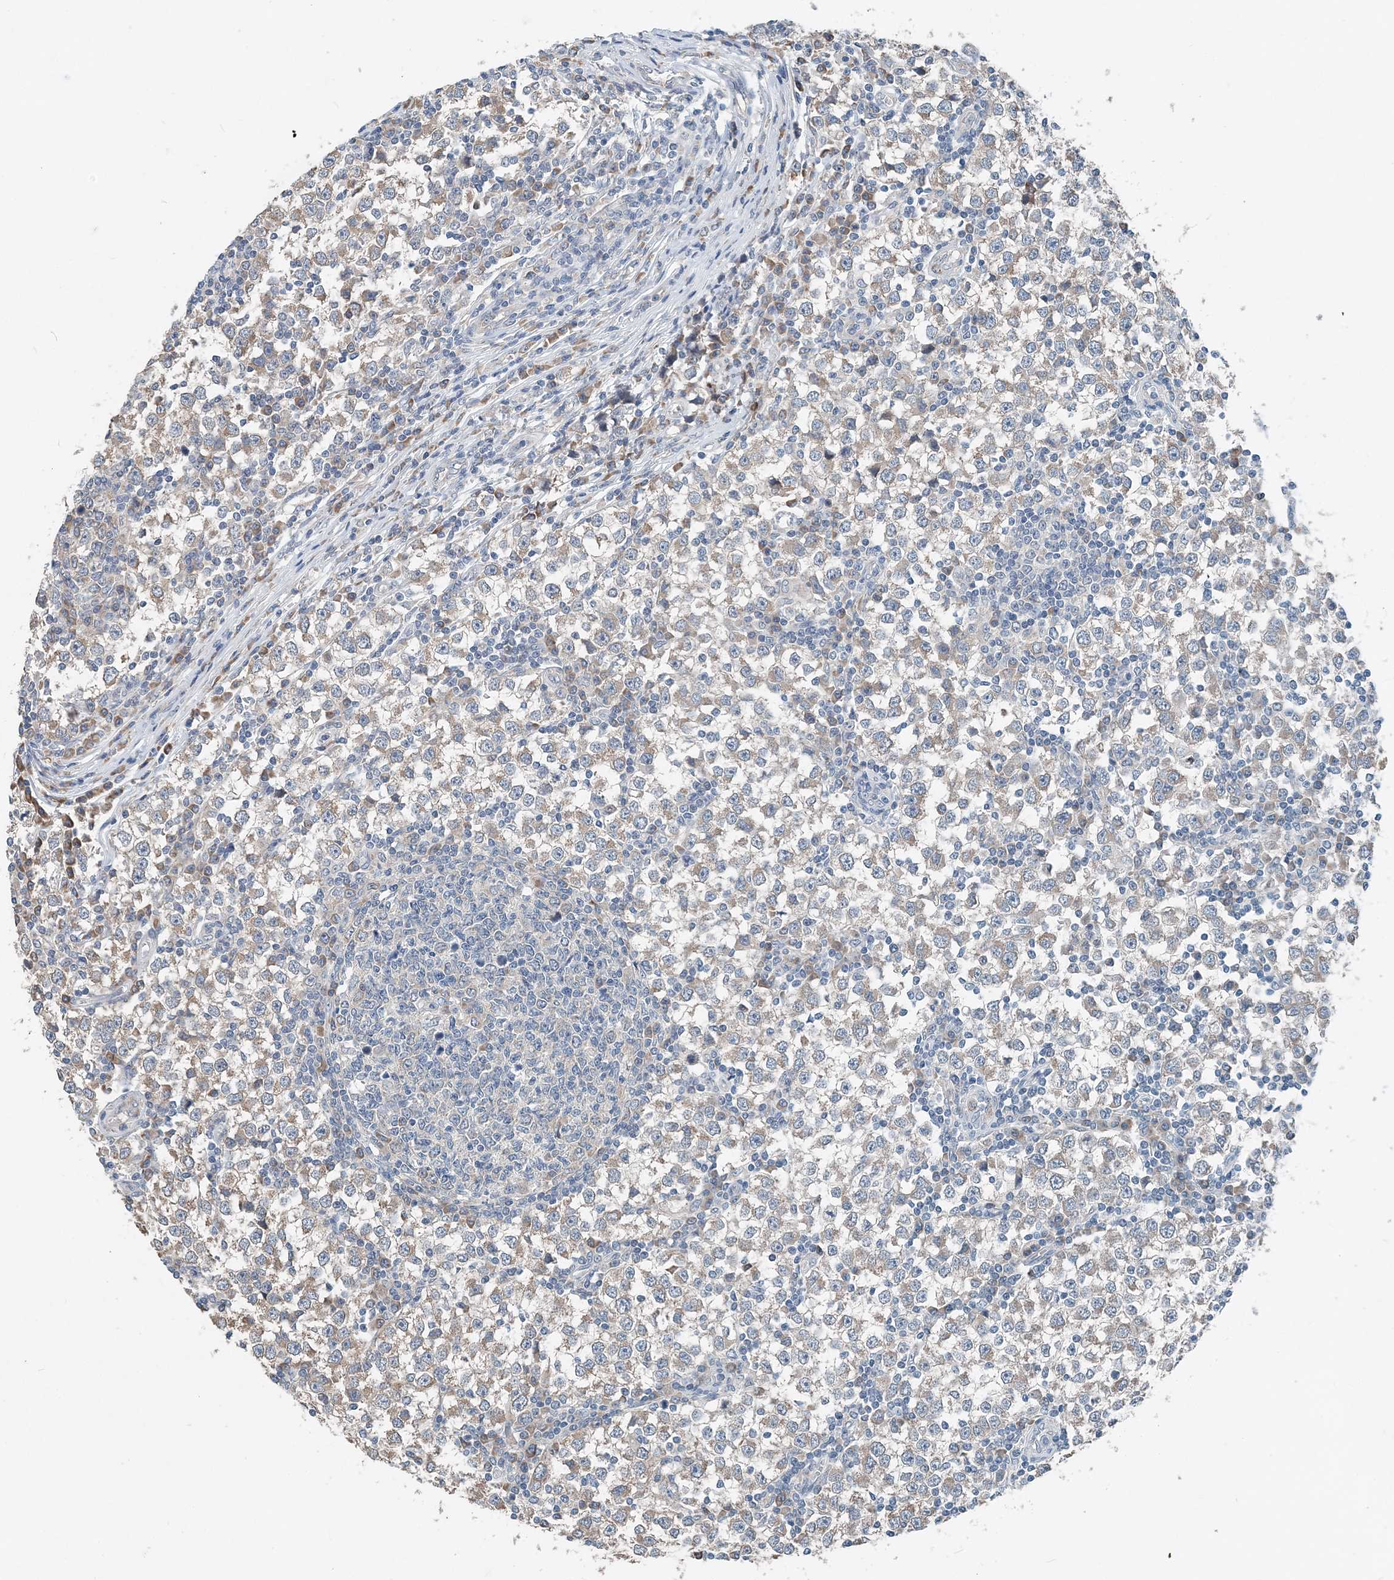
{"staining": {"intensity": "weak", "quantity": "<25%", "location": "cytoplasmic/membranous"}, "tissue": "testis cancer", "cell_type": "Tumor cells", "image_type": "cancer", "snomed": [{"axis": "morphology", "description": "Seminoma, NOS"}, {"axis": "topography", "description": "Testis"}], "caption": "Tumor cells show no significant protein staining in seminoma (testis).", "gene": "EEF1A2", "patient": {"sex": "male", "age": 65}}